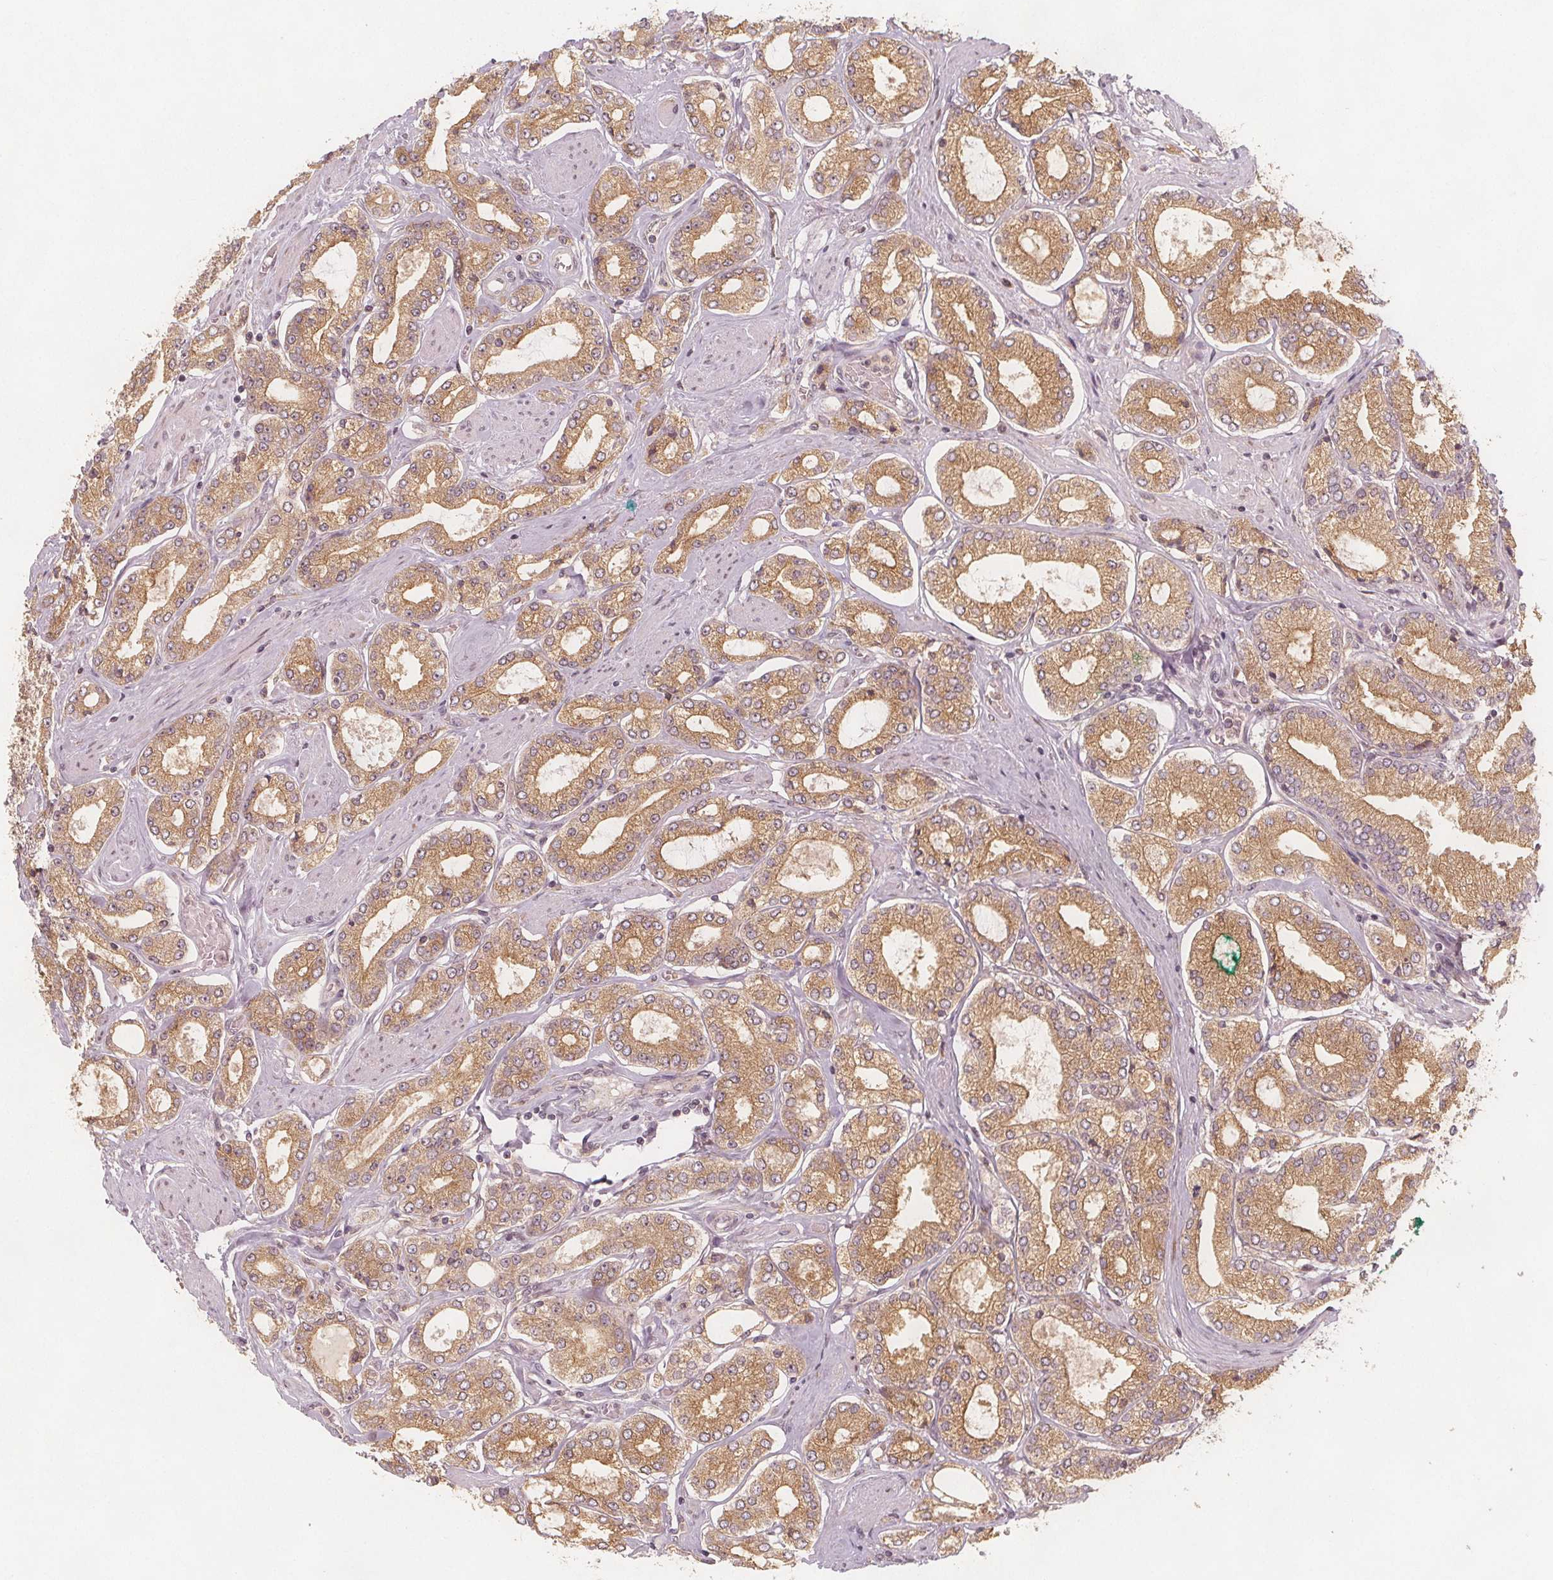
{"staining": {"intensity": "moderate", "quantity": ">75%", "location": "cytoplasmic/membranous"}, "tissue": "prostate cancer", "cell_type": "Tumor cells", "image_type": "cancer", "snomed": [{"axis": "morphology", "description": "Adenocarcinoma, High grade"}, {"axis": "topography", "description": "Prostate"}], "caption": "Brown immunohistochemical staining in human high-grade adenocarcinoma (prostate) reveals moderate cytoplasmic/membranous staining in approximately >75% of tumor cells.", "gene": "NCSTN", "patient": {"sex": "male", "age": 68}}